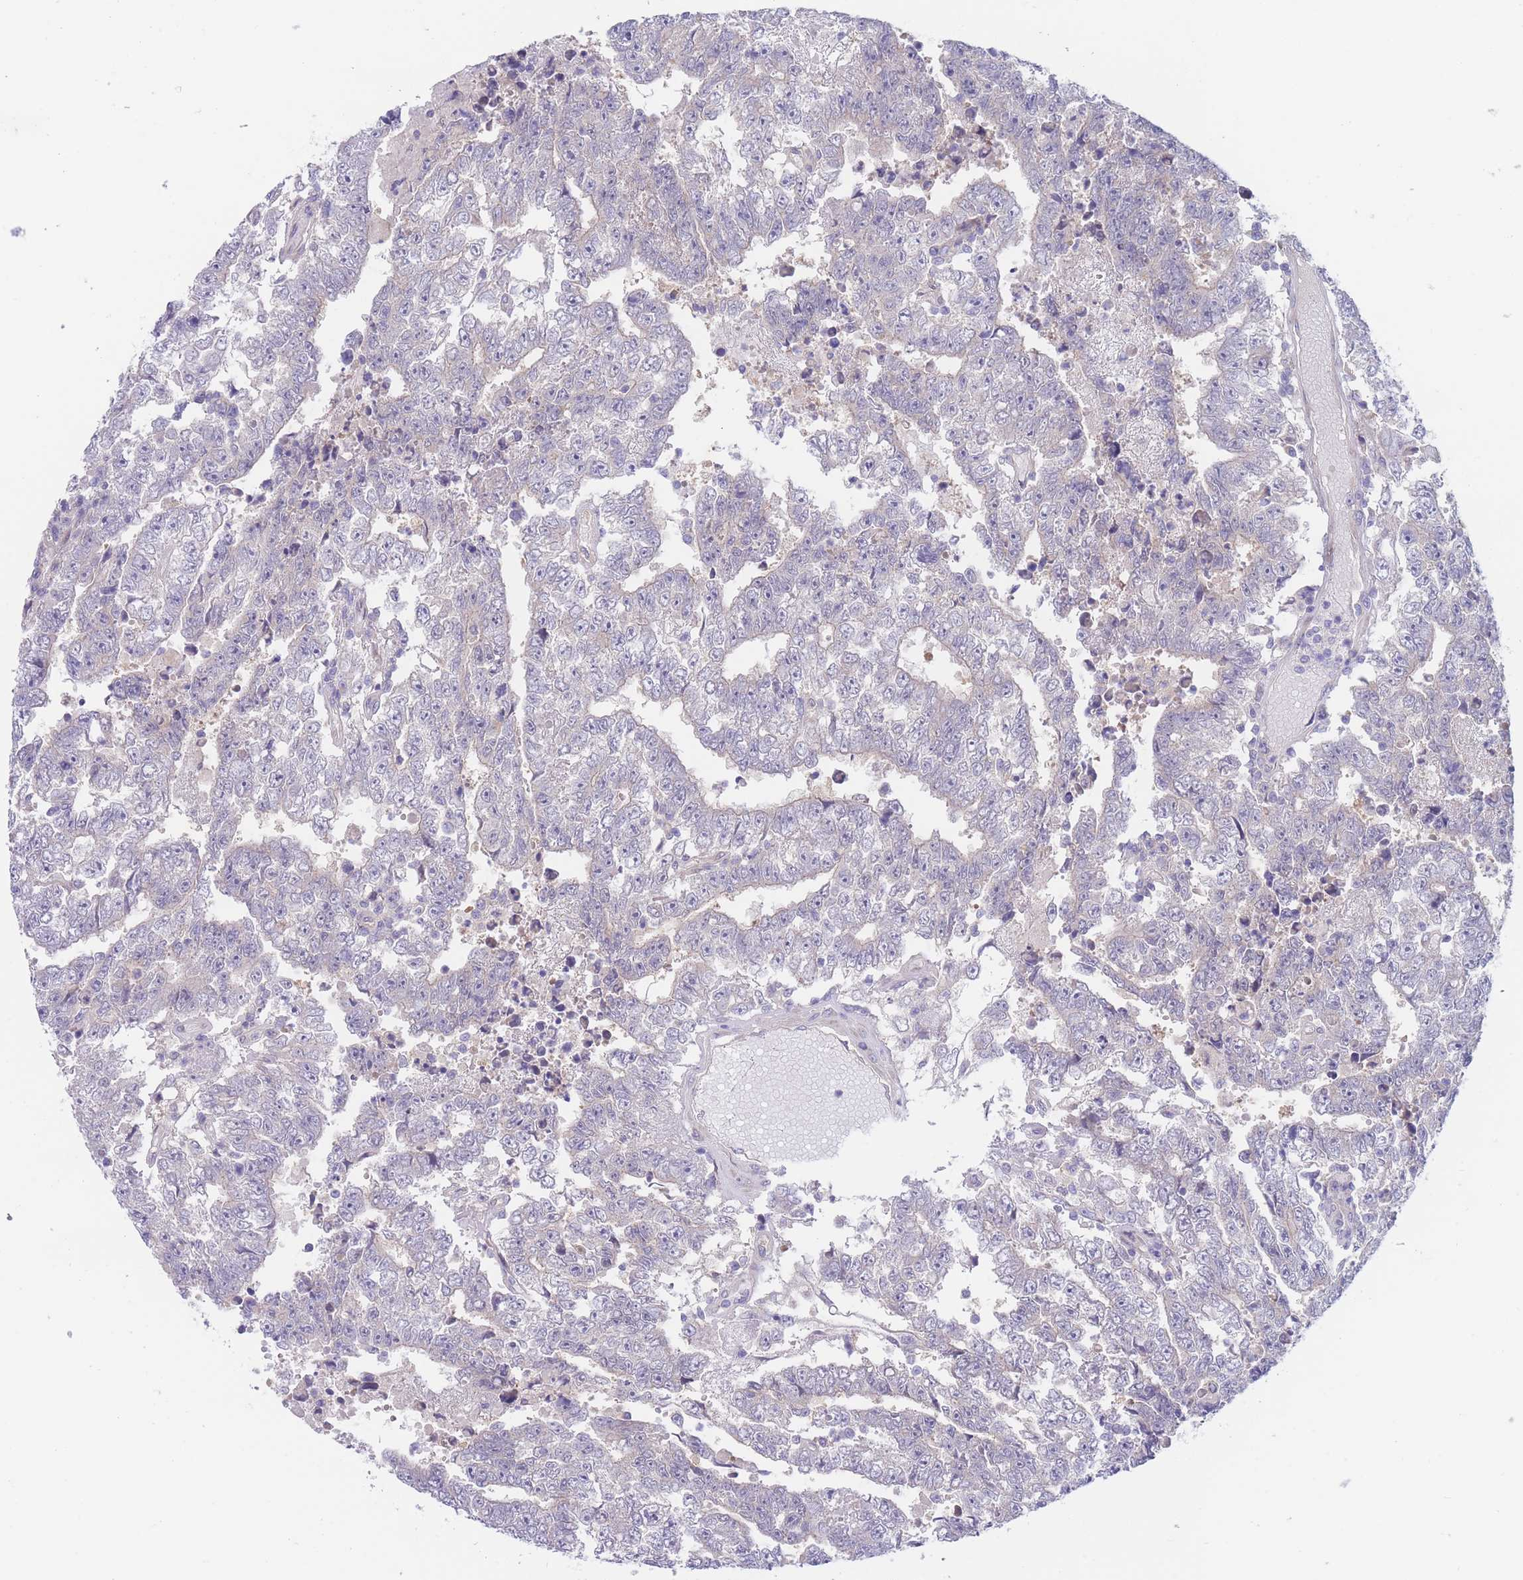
{"staining": {"intensity": "negative", "quantity": "none", "location": "none"}, "tissue": "testis cancer", "cell_type": "Tumor cells", "image_type": "cancer", "snomed": [{"axis": "morphology", "description": "Carcinoma, Embryonal, NOS"}, {"axis": "topography", "description": "Testis"}], "caption": "Immunohistochemistry (IHC) of human testis cancer demonstrates no staining in tumor cells.", "gene": "ZNF281", "patient": {"sex": "male", "age": 25}}